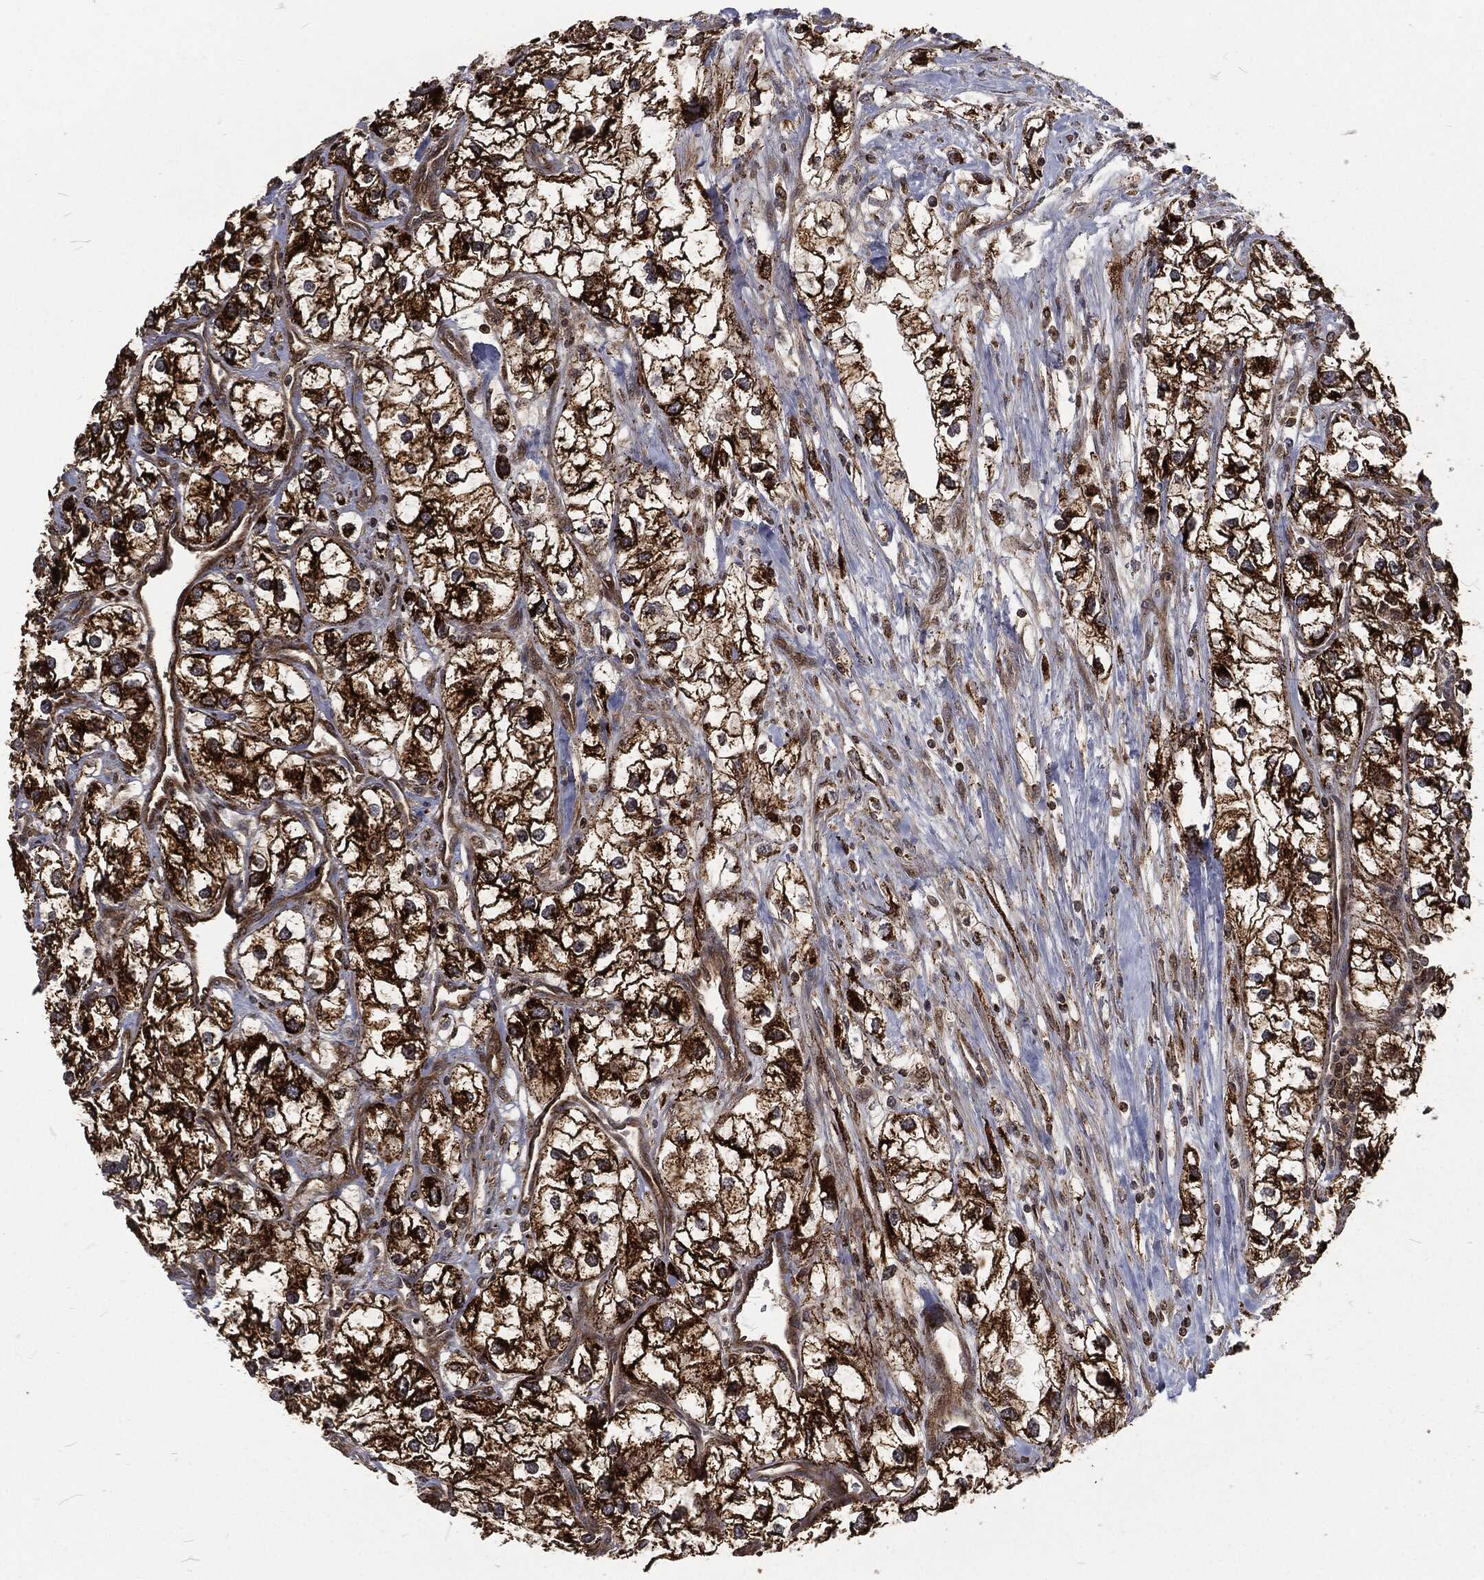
{"staining": {"intensity": "strong", "quantity": ">75%", "location": "cytoplasmic/membranous"}, "tissue": "renal cancer", "cell_type": "Tumor cells", "image_type": "cancer", "snomed": [{"axis": "morphology", "description": "Adenocarcinoma, NOS"}, {"axis": "topography", "description": "Kidney"}], "caption": "There is high levels of strong cytoplasmic/membranous positivity in tumor cells of adenocarcinoma (renal), as demonstrated by immunohistochemical staining (brown color).", "gene": "RFTN1", "patient": {"sex": "male", "age": 59}}